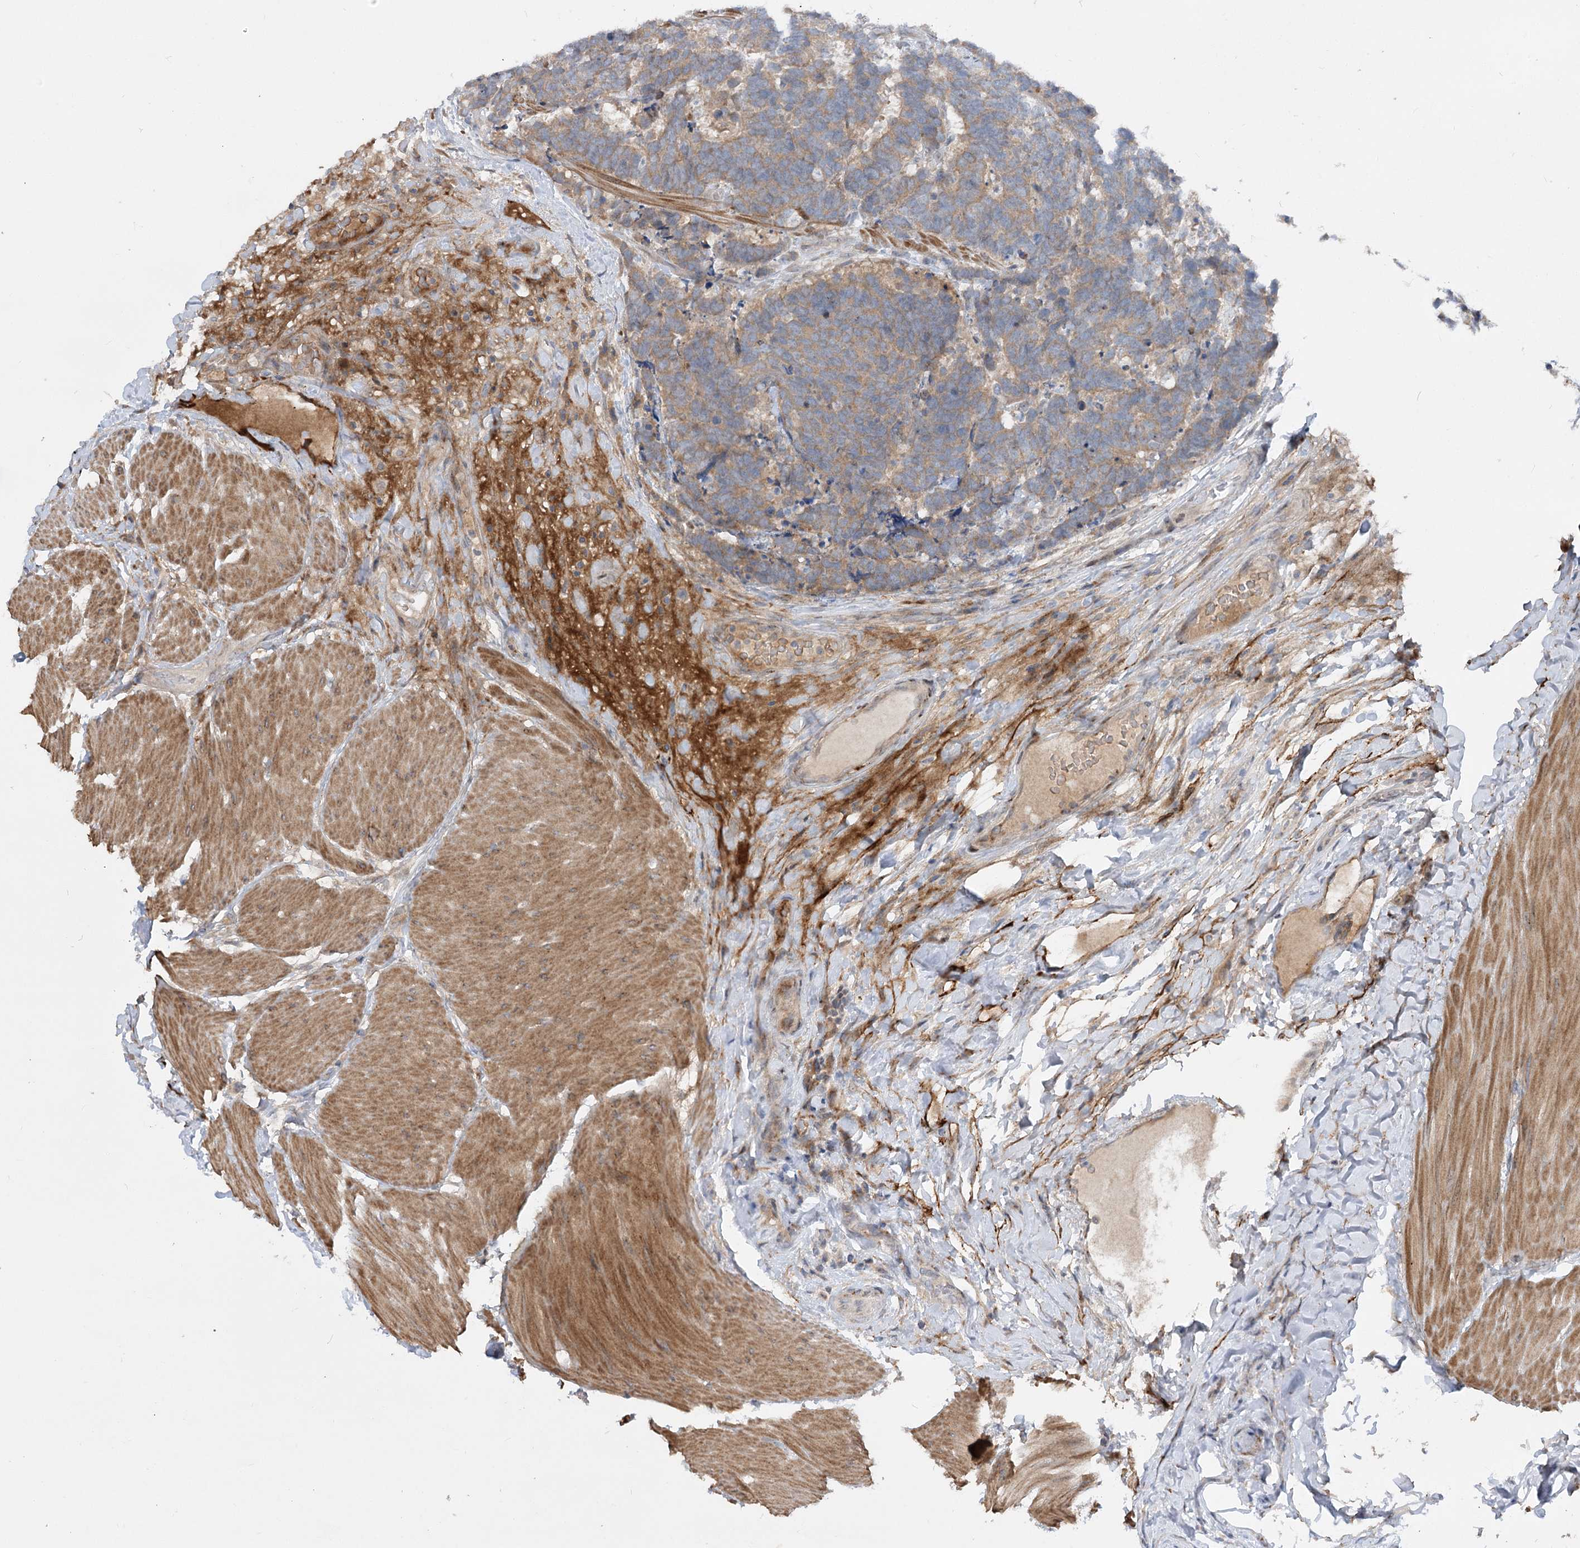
{"staining": {"intensity": "moderate", "quantity": ">75%", "location": "cytoplasmic/membranous"}, "tissue": "carcinoid", "cell_type": "Tumor cells", "image_type": "cancer", "snomed": [{"axis": "morphology", "description": "Carcinoma, NOS"}, {"axis": "morphology", "description": "Carcinoid, malignant, NOS"}, {"axis": "topography", "description": "Urinary bladder"}], "caption": "Immunohistochemical staining of human carcinoma displays moderate cytoplasmic/membranous protein expression in about >75% of tumor cells.", "gene": "FGF19", "patient": {"sex": "male", "age": 57}}